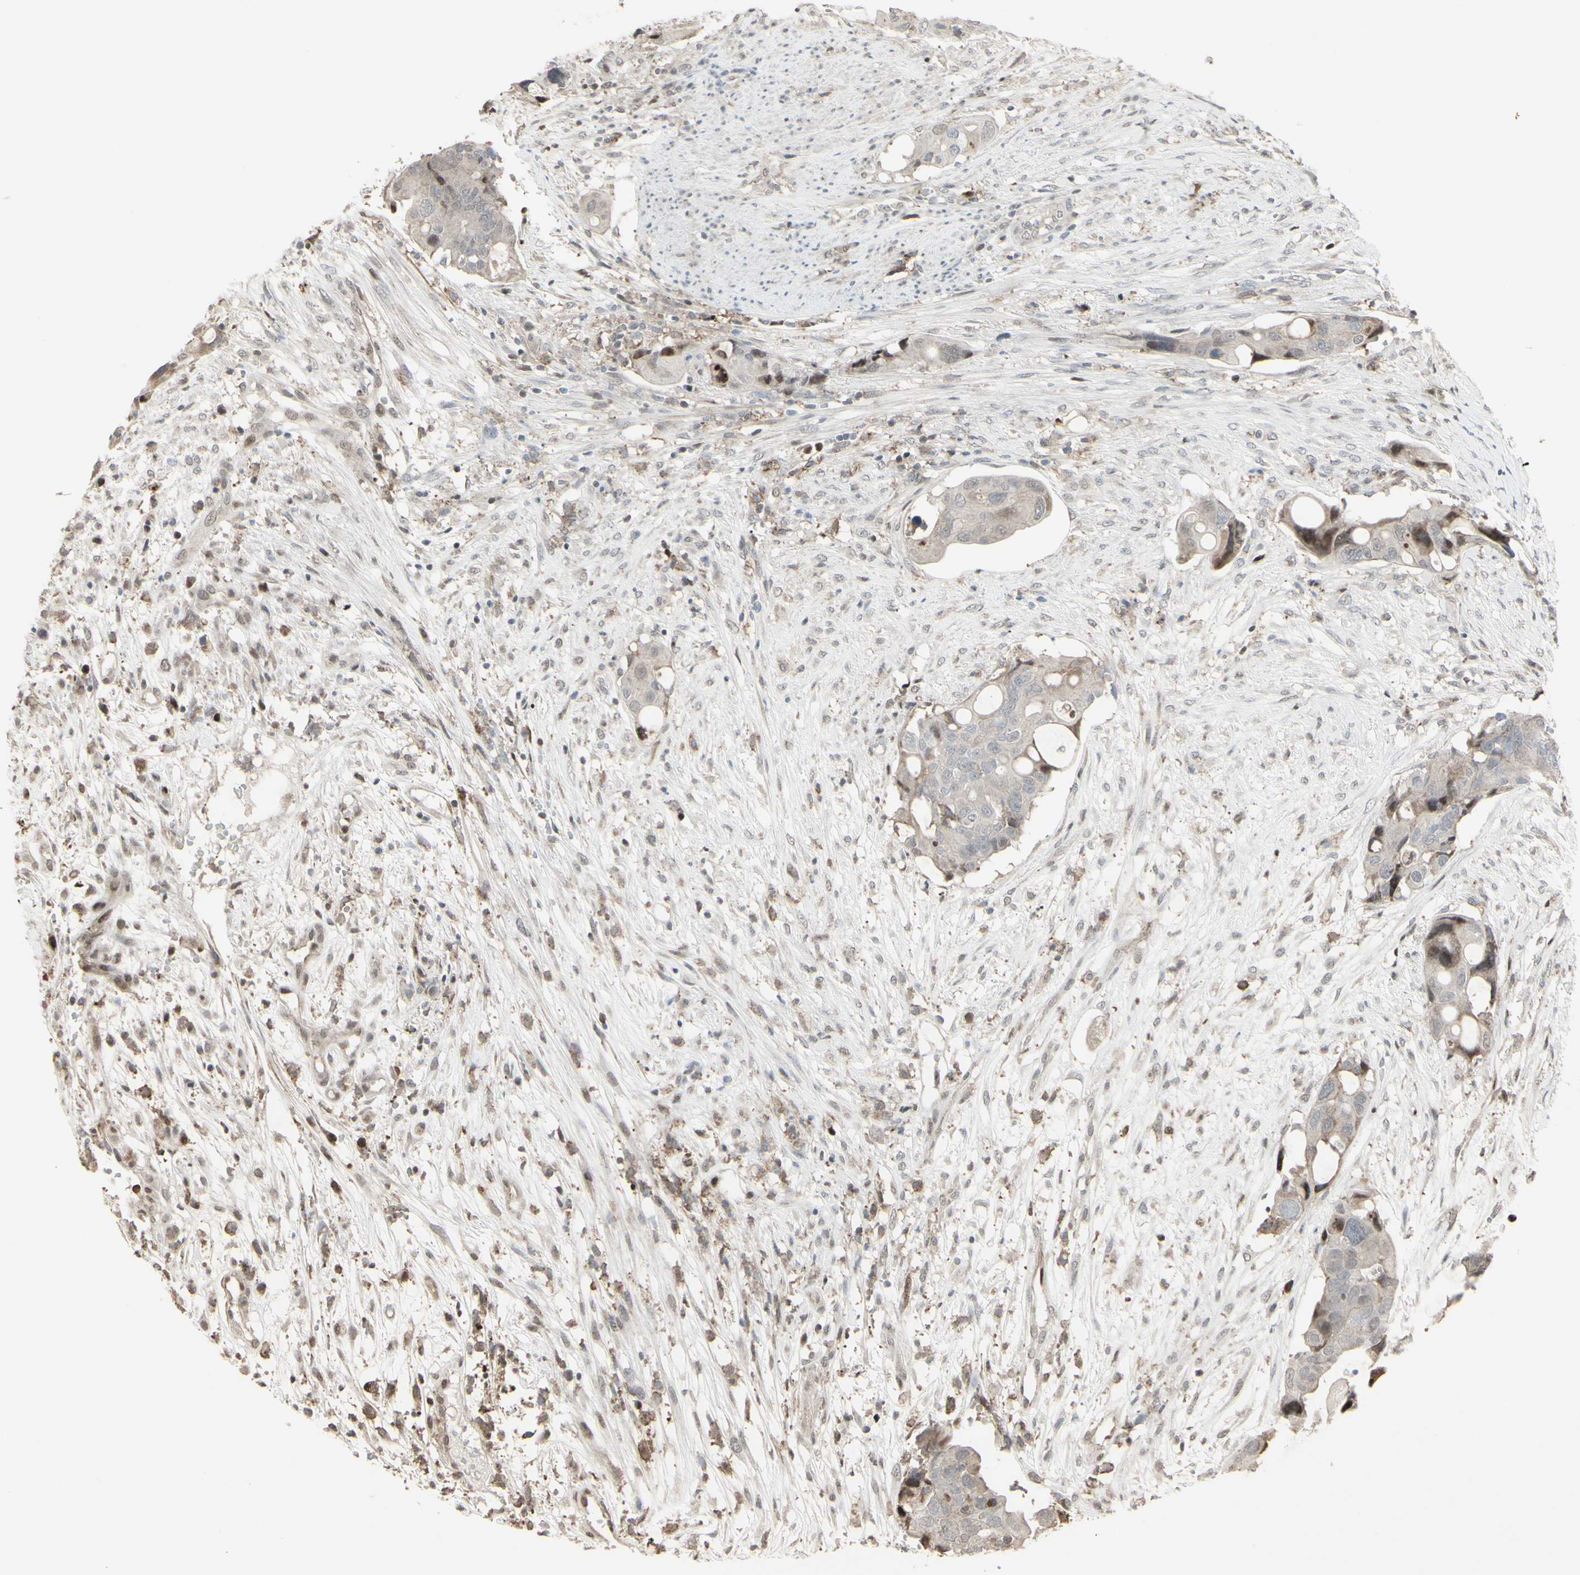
{"staining": {"intensity": "weak", "quantity": "<25%", "location": "cytoplasmic/membranous"}, "tissue": "colorectal cancer", "cell_type": "Tumor cells", "image_type": "cancer", "snomed": [{"axis": "morphology", "description": "Adenocarcinoma, NOS"}, {"axis": "topography", "description": "Colon"}], "caption": "A high-resolution image shows immunohistochemistry staining of adenocarcinoma (colorectal), which exhibits no significant positivity in tumor cells.", "gene": "CD33", "patient": {"sex": "female", "age": 57}}